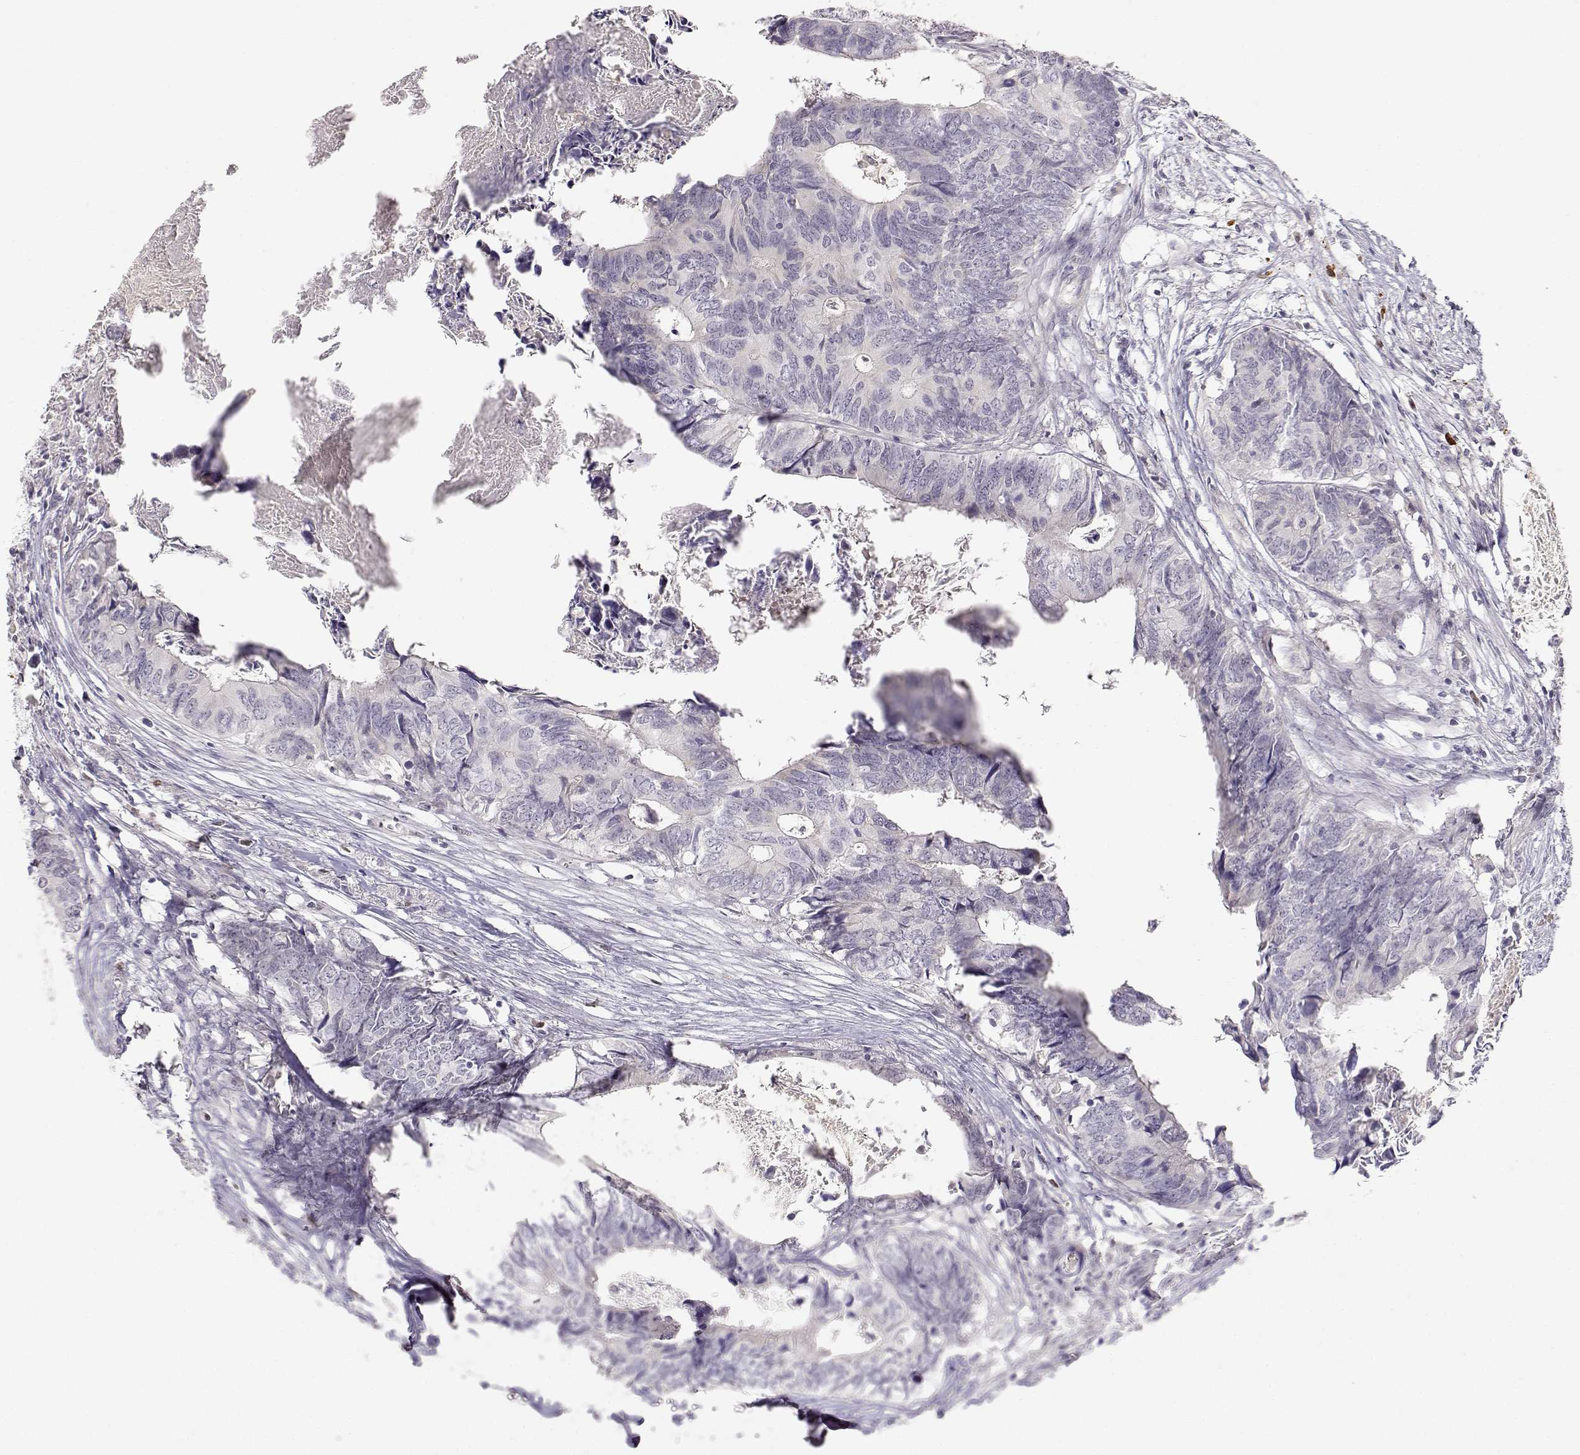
{"staining": {"intensity": "negative", "quantity": "none", "location": "none"}, "tissue": "colorectal cancer", "cell_type": "Tumor cells", "image_type": "cancer", "snomed": [{"axis": "morphology", "description": "Adenocarcinoma, NOS"}, {"axis": "topography", "description": "Colon"}], "caption": "This is an IHC image of human adenocarcinoma (colorectal). There is no positivity in tumor cells.", "gene": "EAF2", "patient": {"sex": "female", "age": 82}}